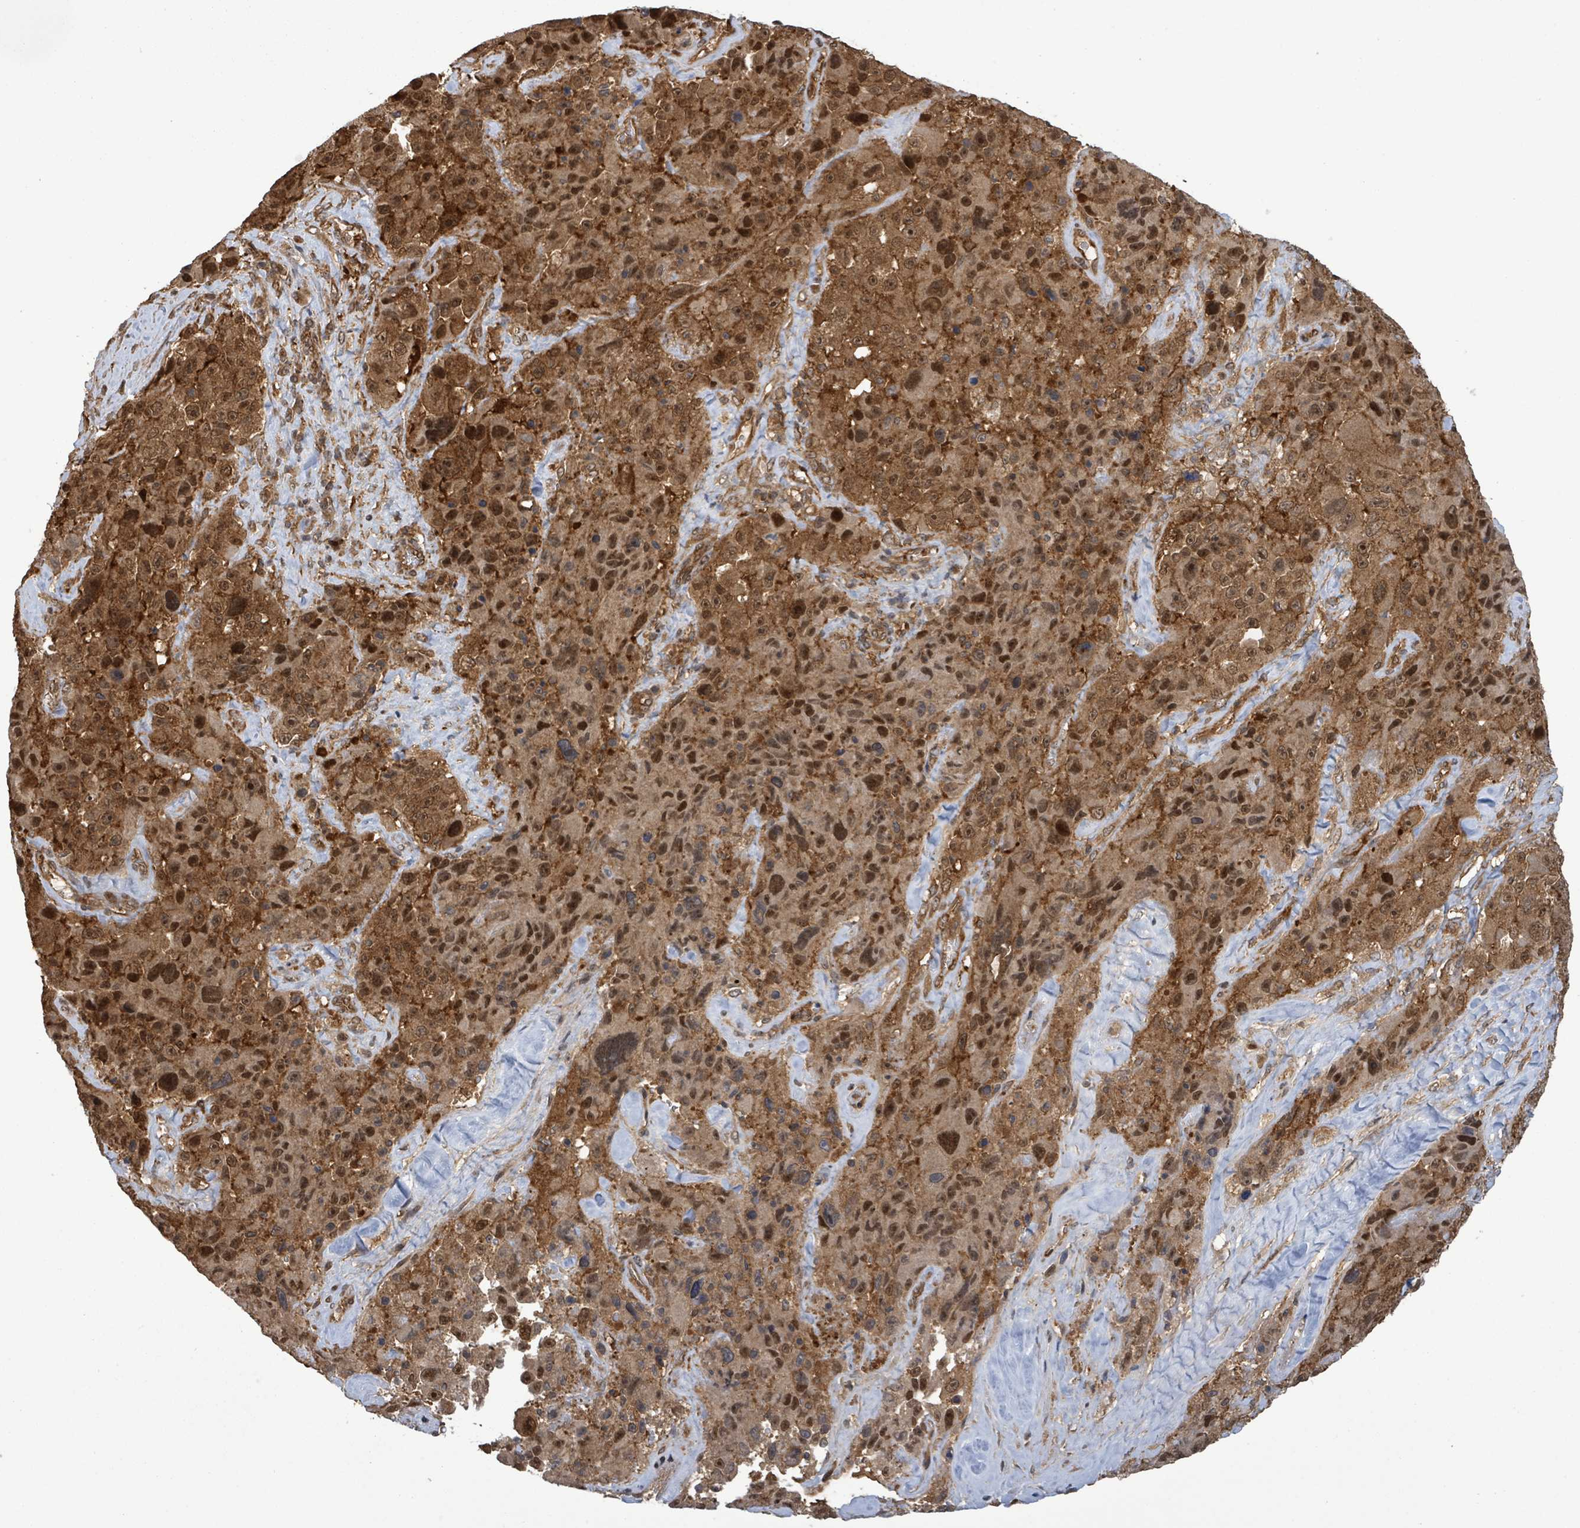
{"staining": {"intensity": "strong", "quantity": ">75%", "location": "cytoplasmic/membranous,nuclear"}, "tissue": "melanoma", "cell_type": "Tumor cells", "image_type": "cancer", "snomed": [{"axis": "morphology", "description": "Malignant melanoma, Metastatic site"}, {"axis": "topography", "description": "Lymph node"}], "caption": "The histopathology image demonstrates immunohistochemical staining of malignant melanoma (metastatic site). There is strong cytoplasmic/membranous and nuclear staining is seen in approximately >75% of tumor cells.", "gene": "KLC1", "patient": {"sex": "male", "age": 62}}